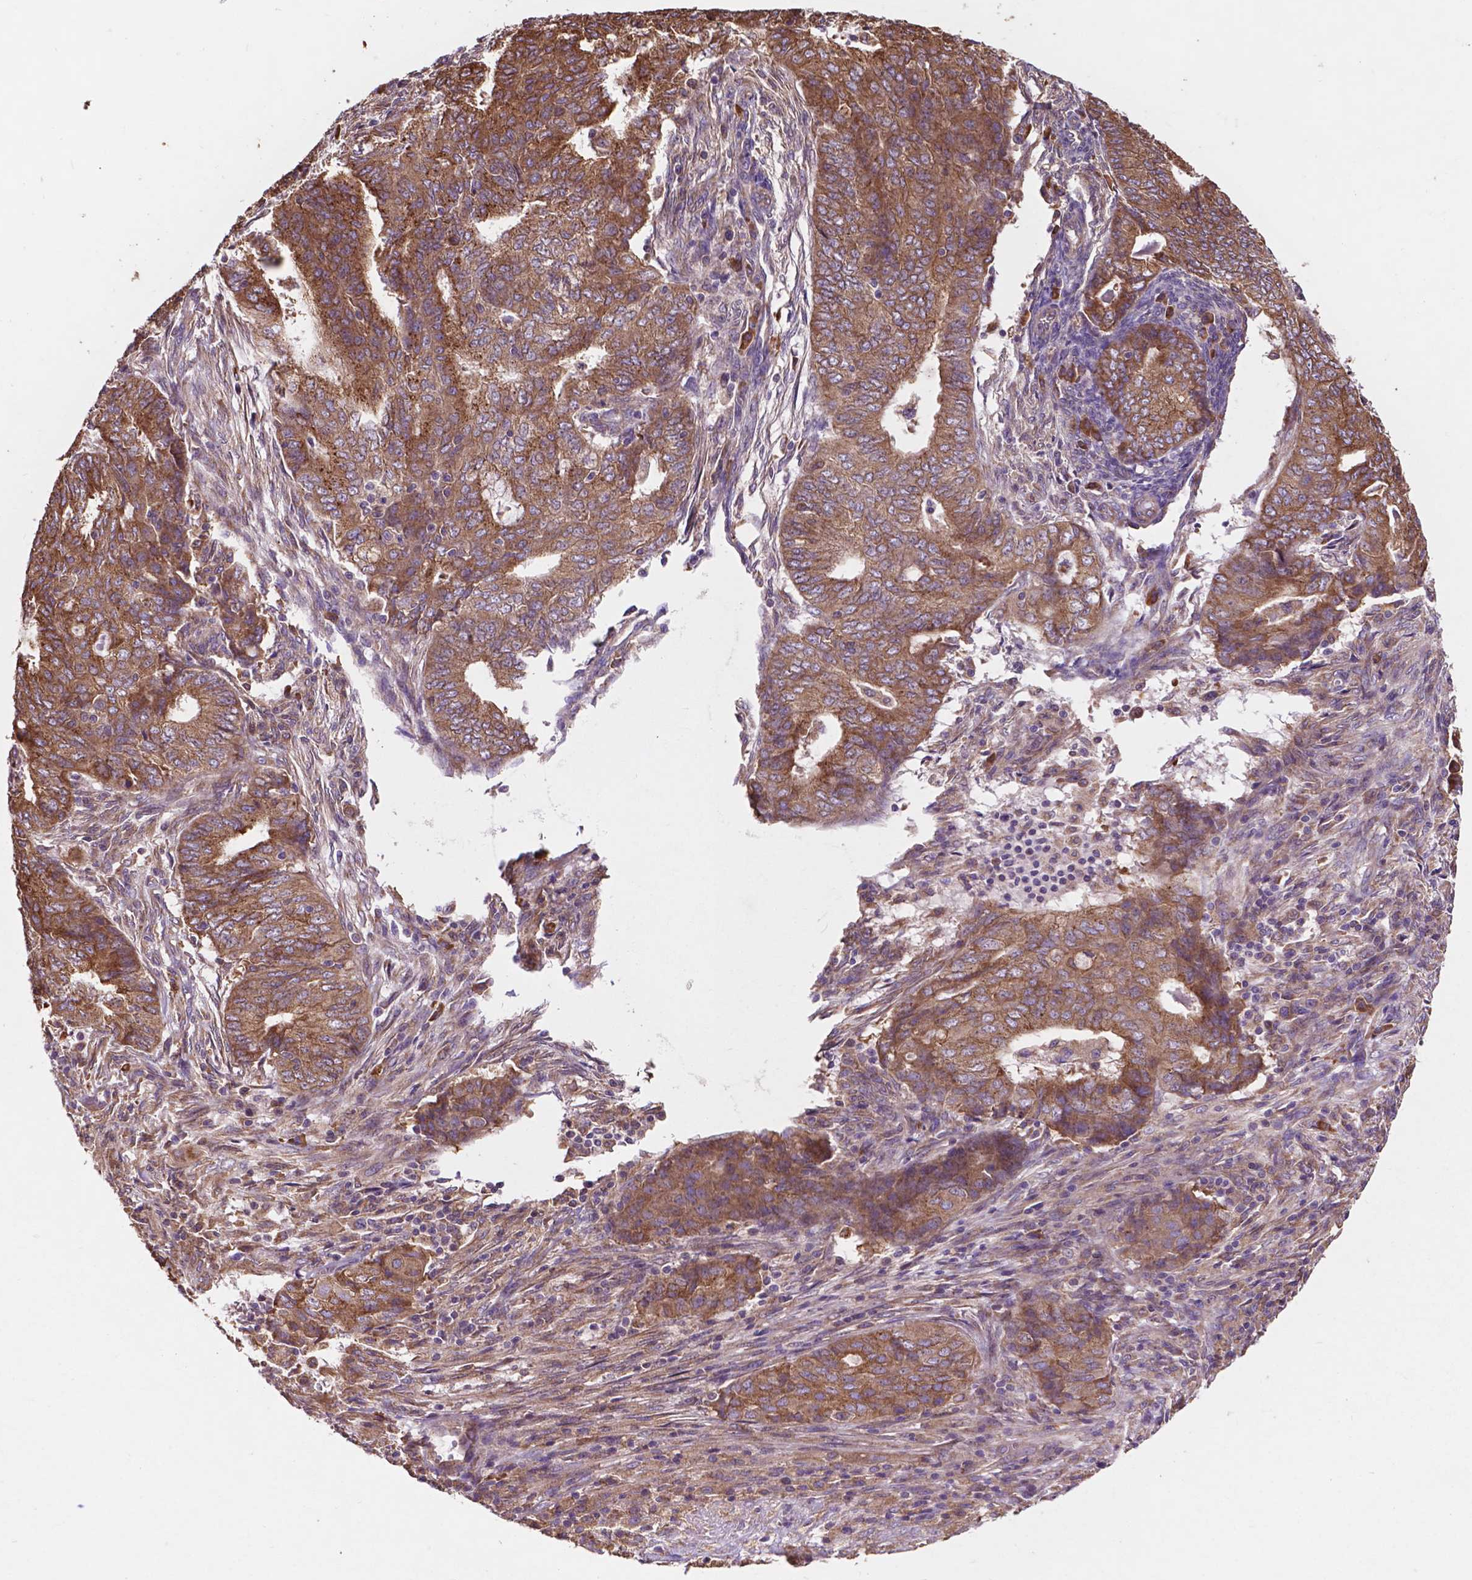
{"staining": {"intensity": "moderate", "quantity": ">75%", "location": "cytoplasmic/membranous"}, "tissue": "endometrial cancer", "cell_type": "Tumor cells", "image_type": "cancer", "snomed": [{"axis": "morphology", "description": "Adenocarcinoma, NOS"}, {"axis": "topography", "description": "Endometrium"}], "caption": "Endometrial cancer (adenocarcinoma) stained with a brown dye displays moderate cytoplasmic/membranous positive positivity in about >75% of tumor cells.", "gene": "CCDC71L", "patient": {"sex": "female", "age": 62}}